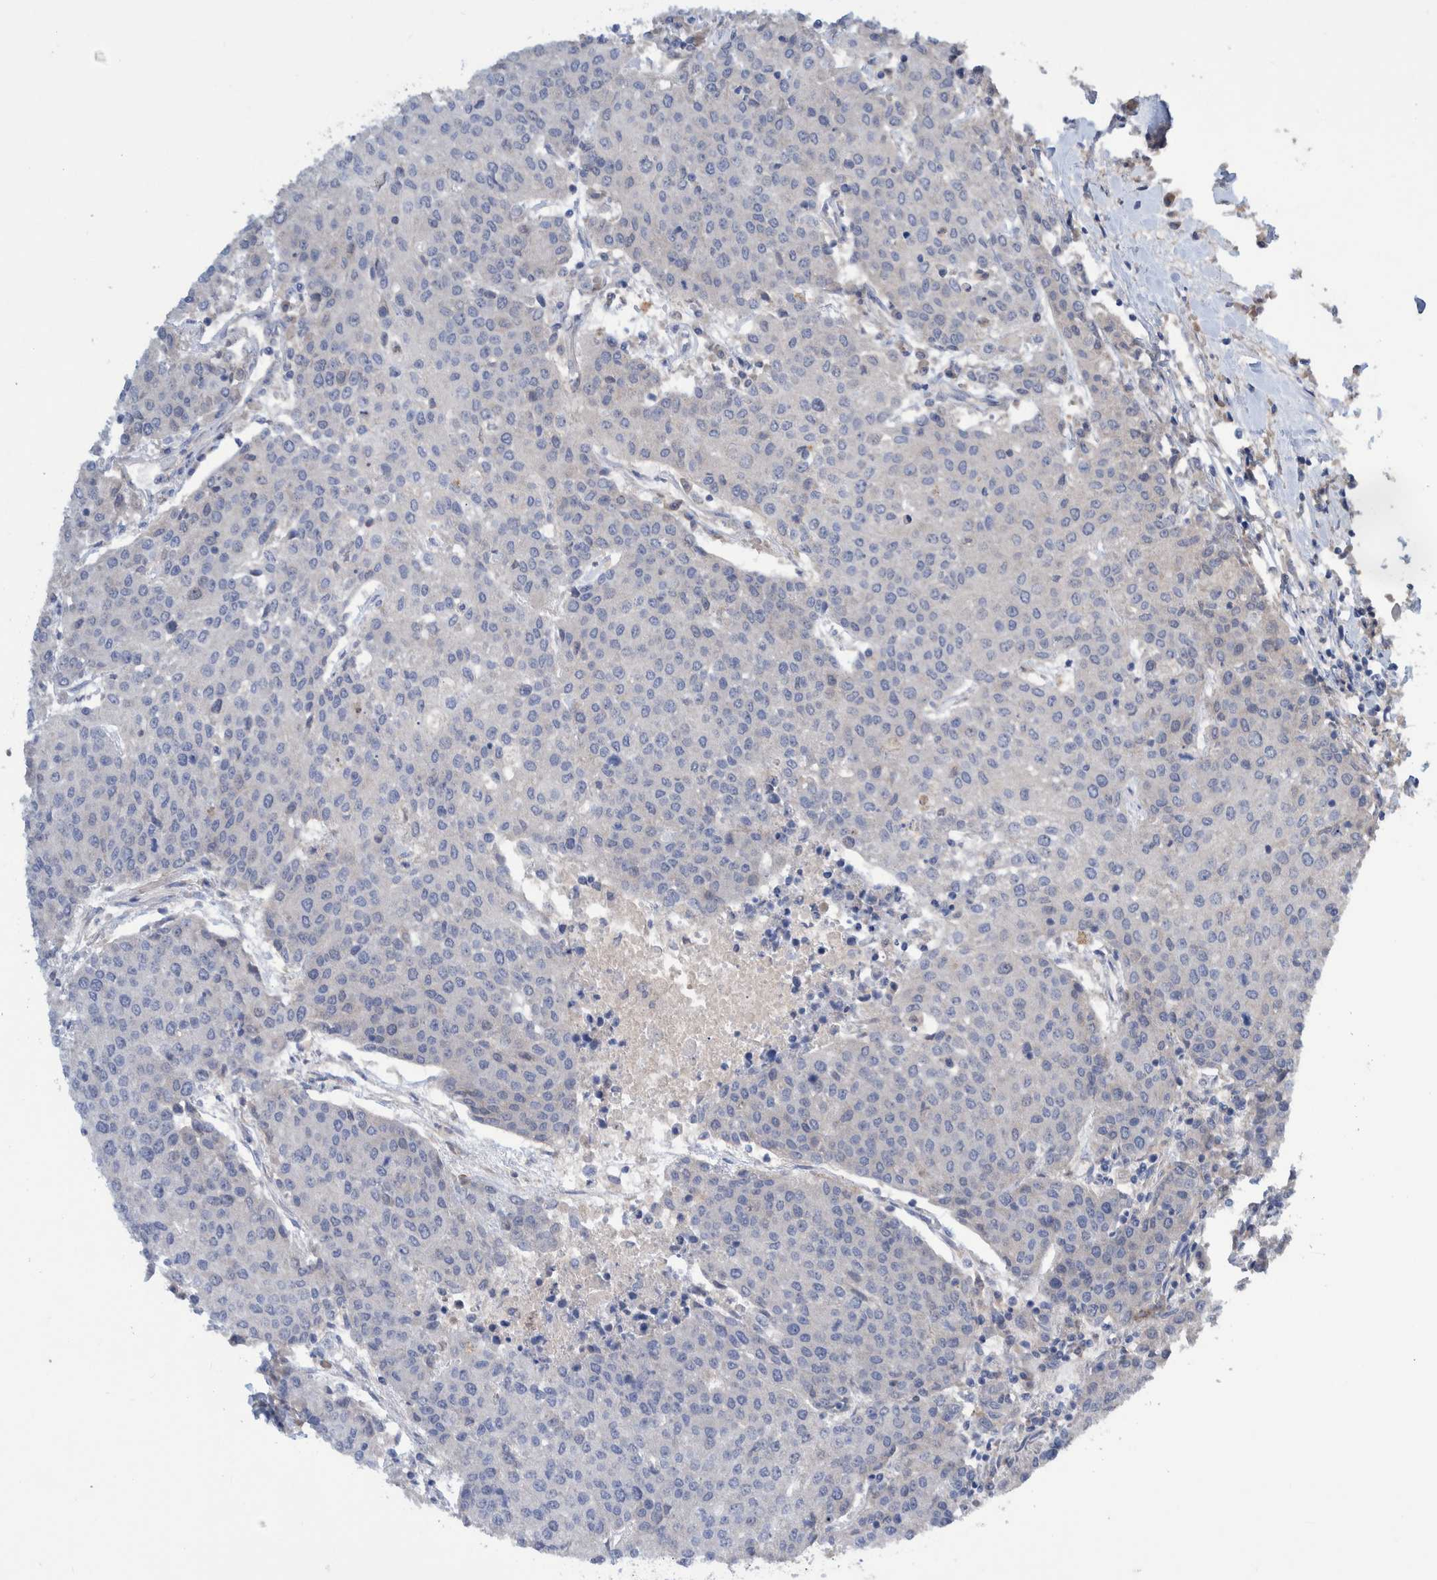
{"staining": {"intensity": "negative", "quantity": "none", "location": "none"}, "tissue": "urothelial cancer", "cell_type": "Tumor cells", "image_type": "cancer", "snomed": [{"axis": "morphology", "description": "Urothelial carcinoma, High grade"}, {"axis": "topography", "description": "Urinary bladder"}], "caption": "Tumor cells are negative for brown protein staining in urothelial cancer.", "gene": "PLPBP", "patient": {"sex": "female", "age": 85}}